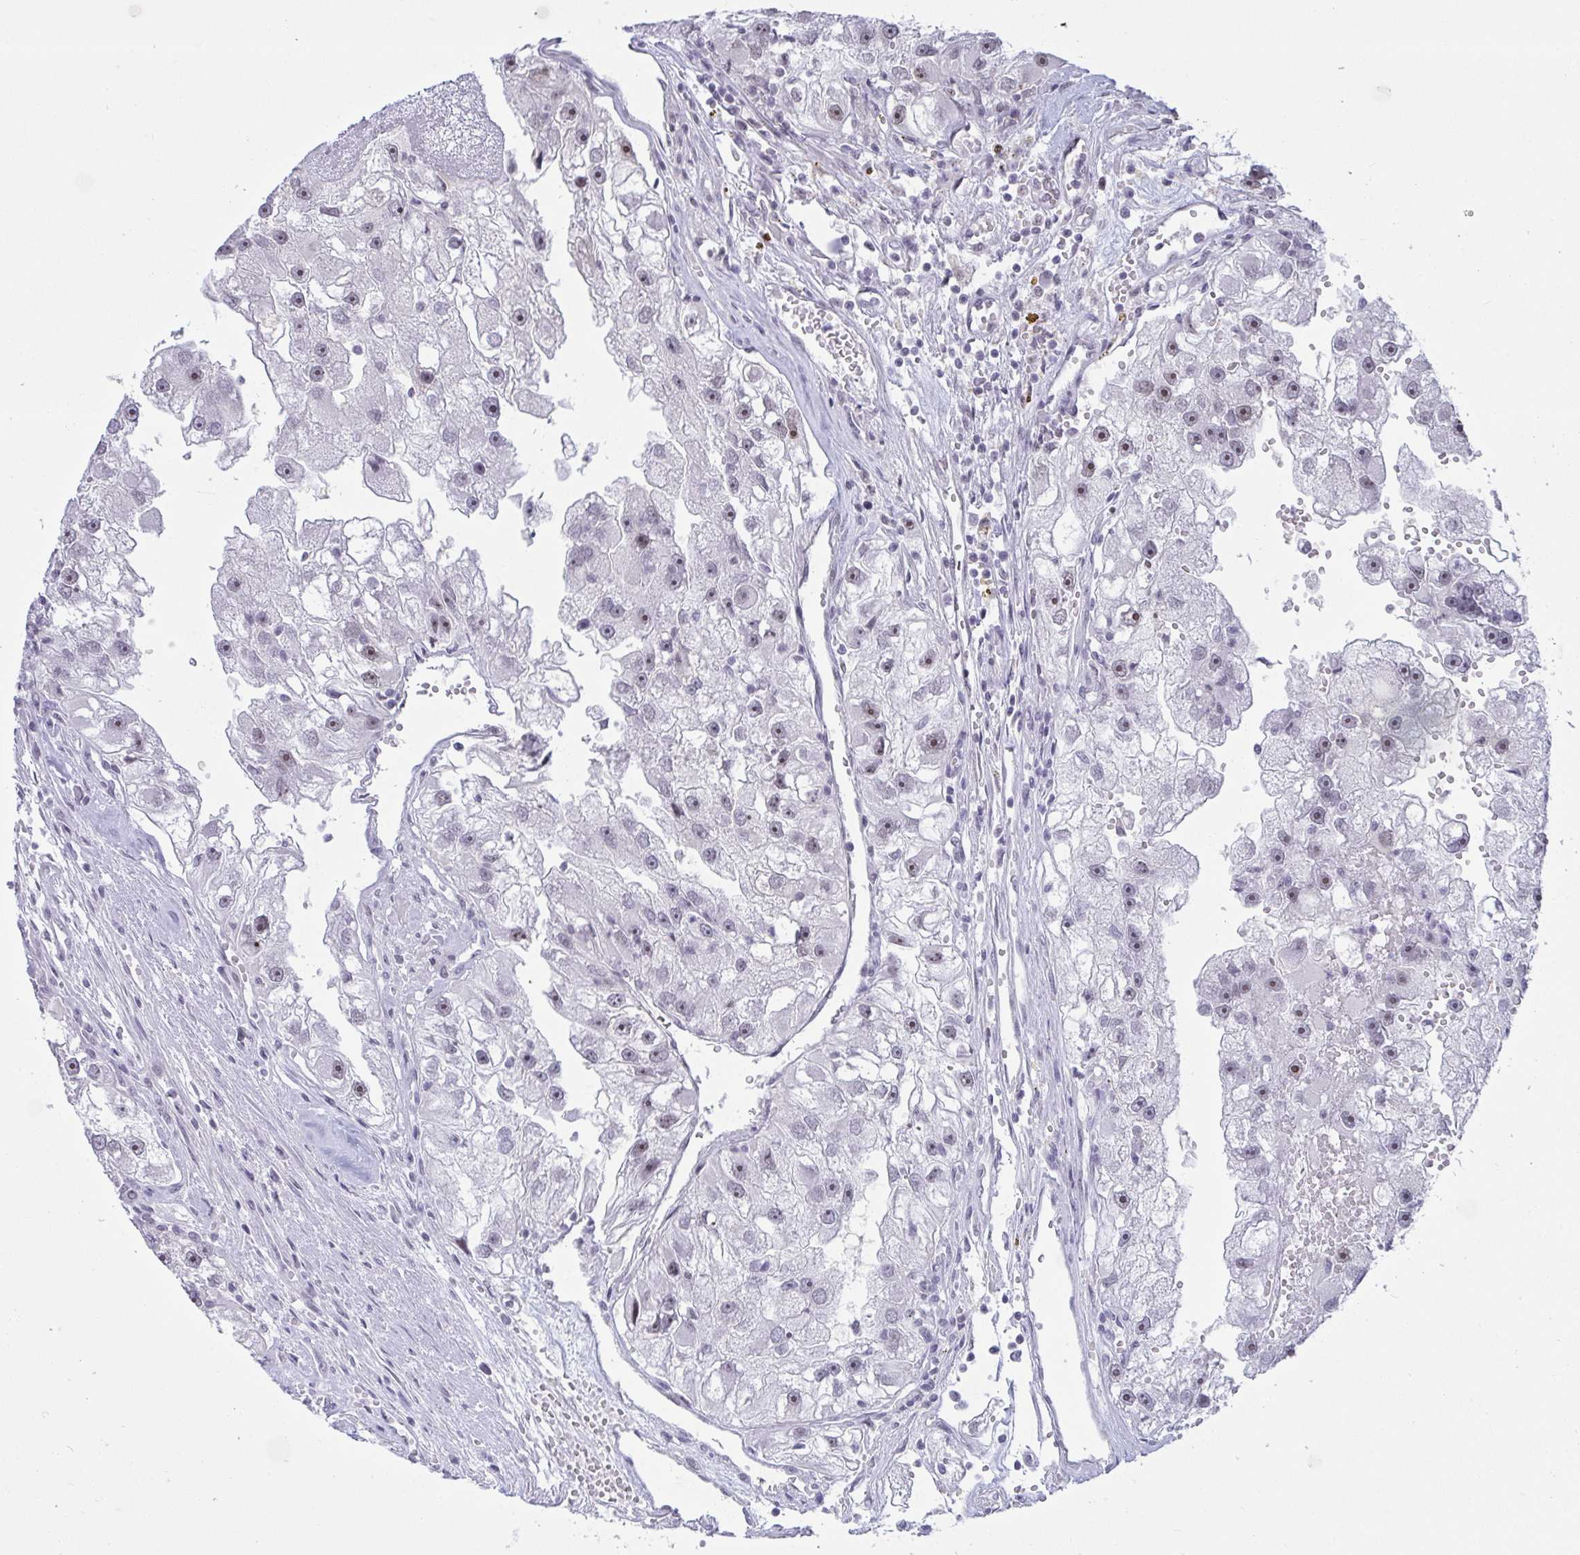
{"staining": {"intensity": "weak", "quantity": "25%-75%", "location": "nuclear"}, "tissue": "renal cancer", "cell_type": "Tumor cells", "image_type": "cancer", "snomed": [{"axis": "morphology", "description": "Adenocarcinoma, NOS"}, {"axis": "topography", "description": "Kidney"}], "caption": "Brown immunohistochemical staining in adenocarcinoma (renal) demonstrates weak nuclear positivity in about 25%-75% of tumor cells.", "gene": "SUPT16H", "patient": {"sex": "male", "age": 63}}